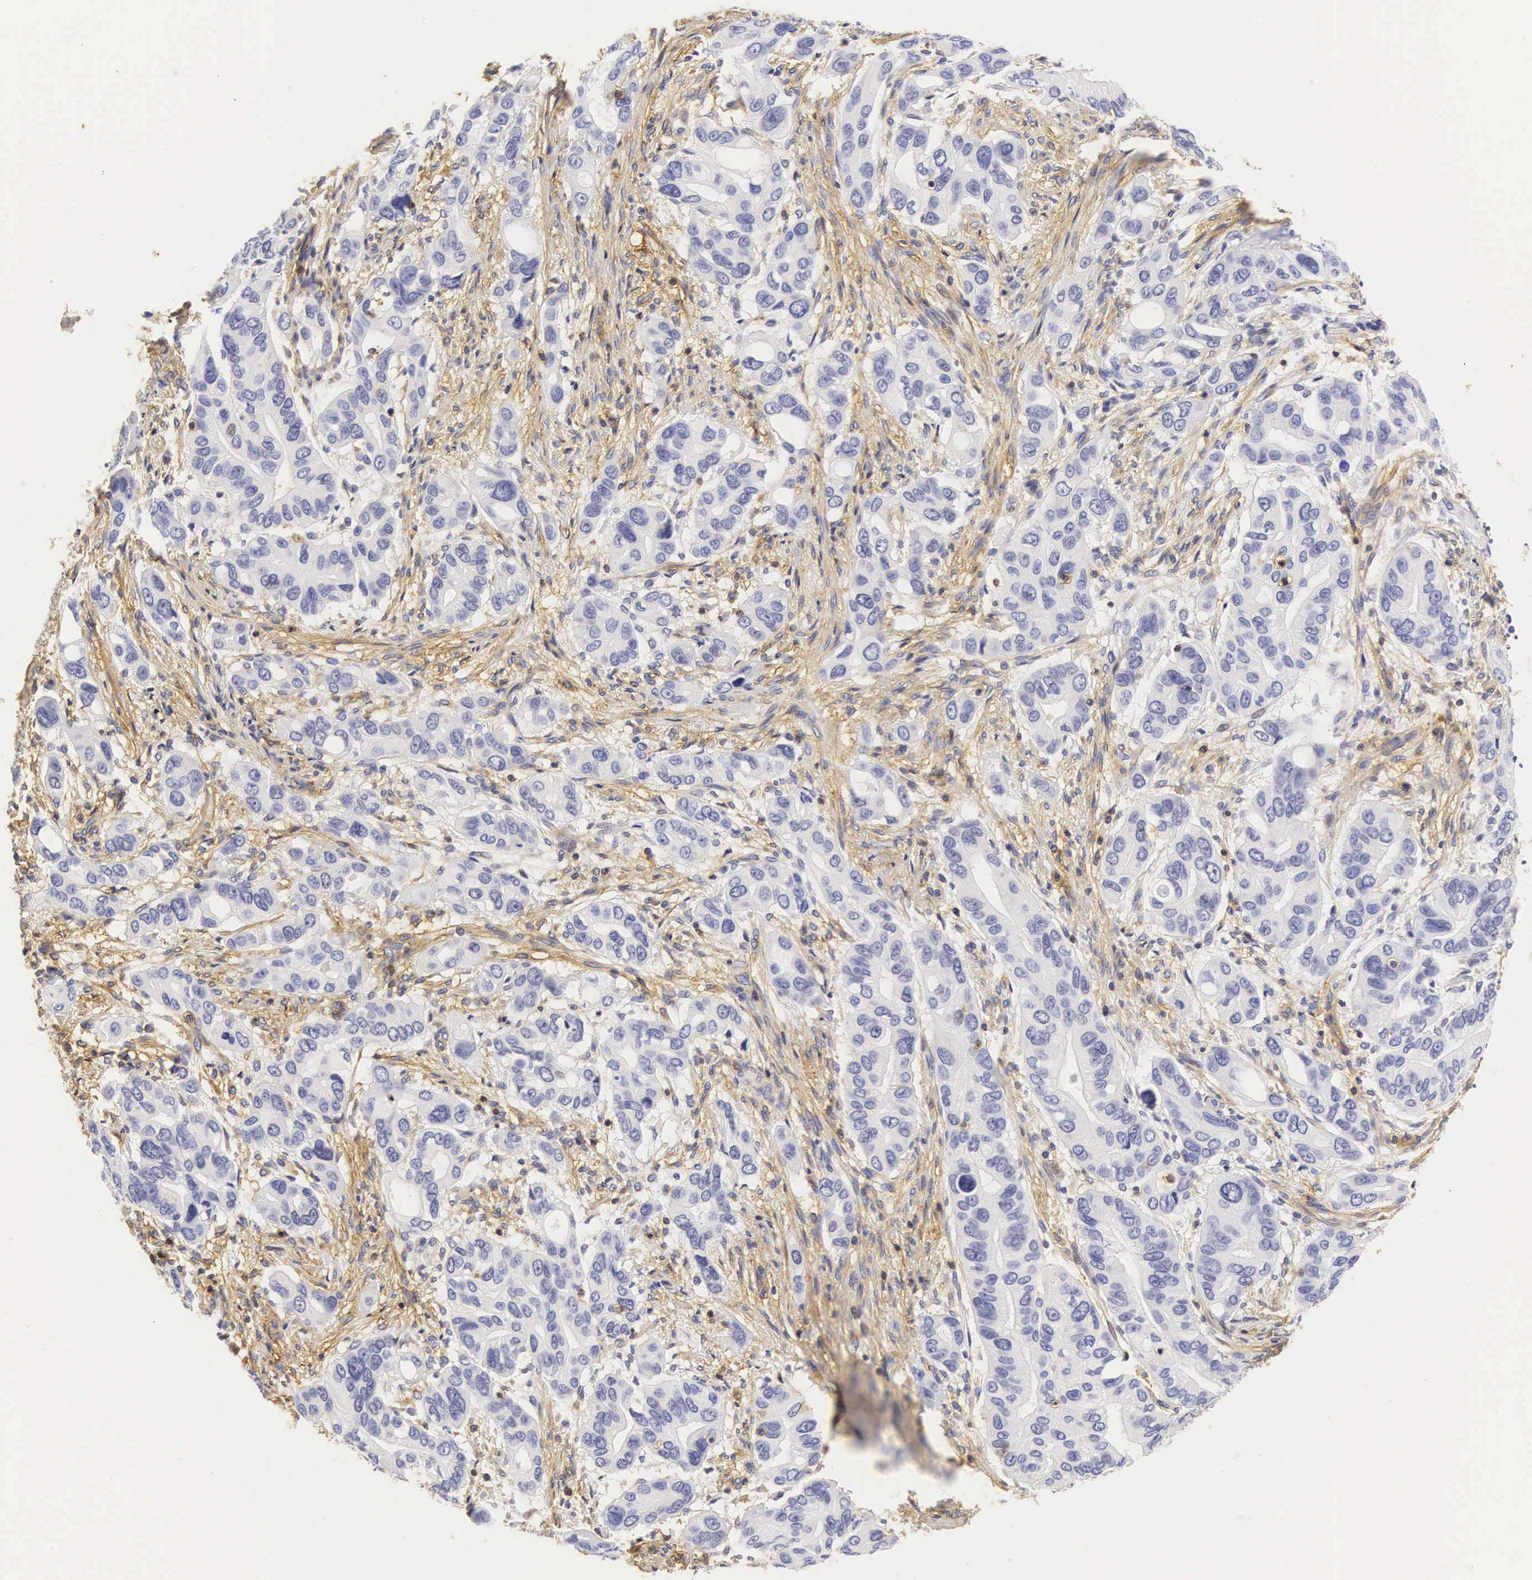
{"staining": {"intensity": "negative", "quantity": "none", "location": "none"}, "tissue": "stomach cancer", "cell_type": "Tumor cells", "image_type": "cancer", "snomed": [{"axis": "morphology", "description": "Adenocarcinoma, NOS"}, {"axis": "topography", "description": "Stomach, upper"}], "caption": "The histopathology image reveals no staining of tumor cells in adenocarcinoma (stomach).", "gene": "CD99", "patient": {"sex": "male", "age": 47}}